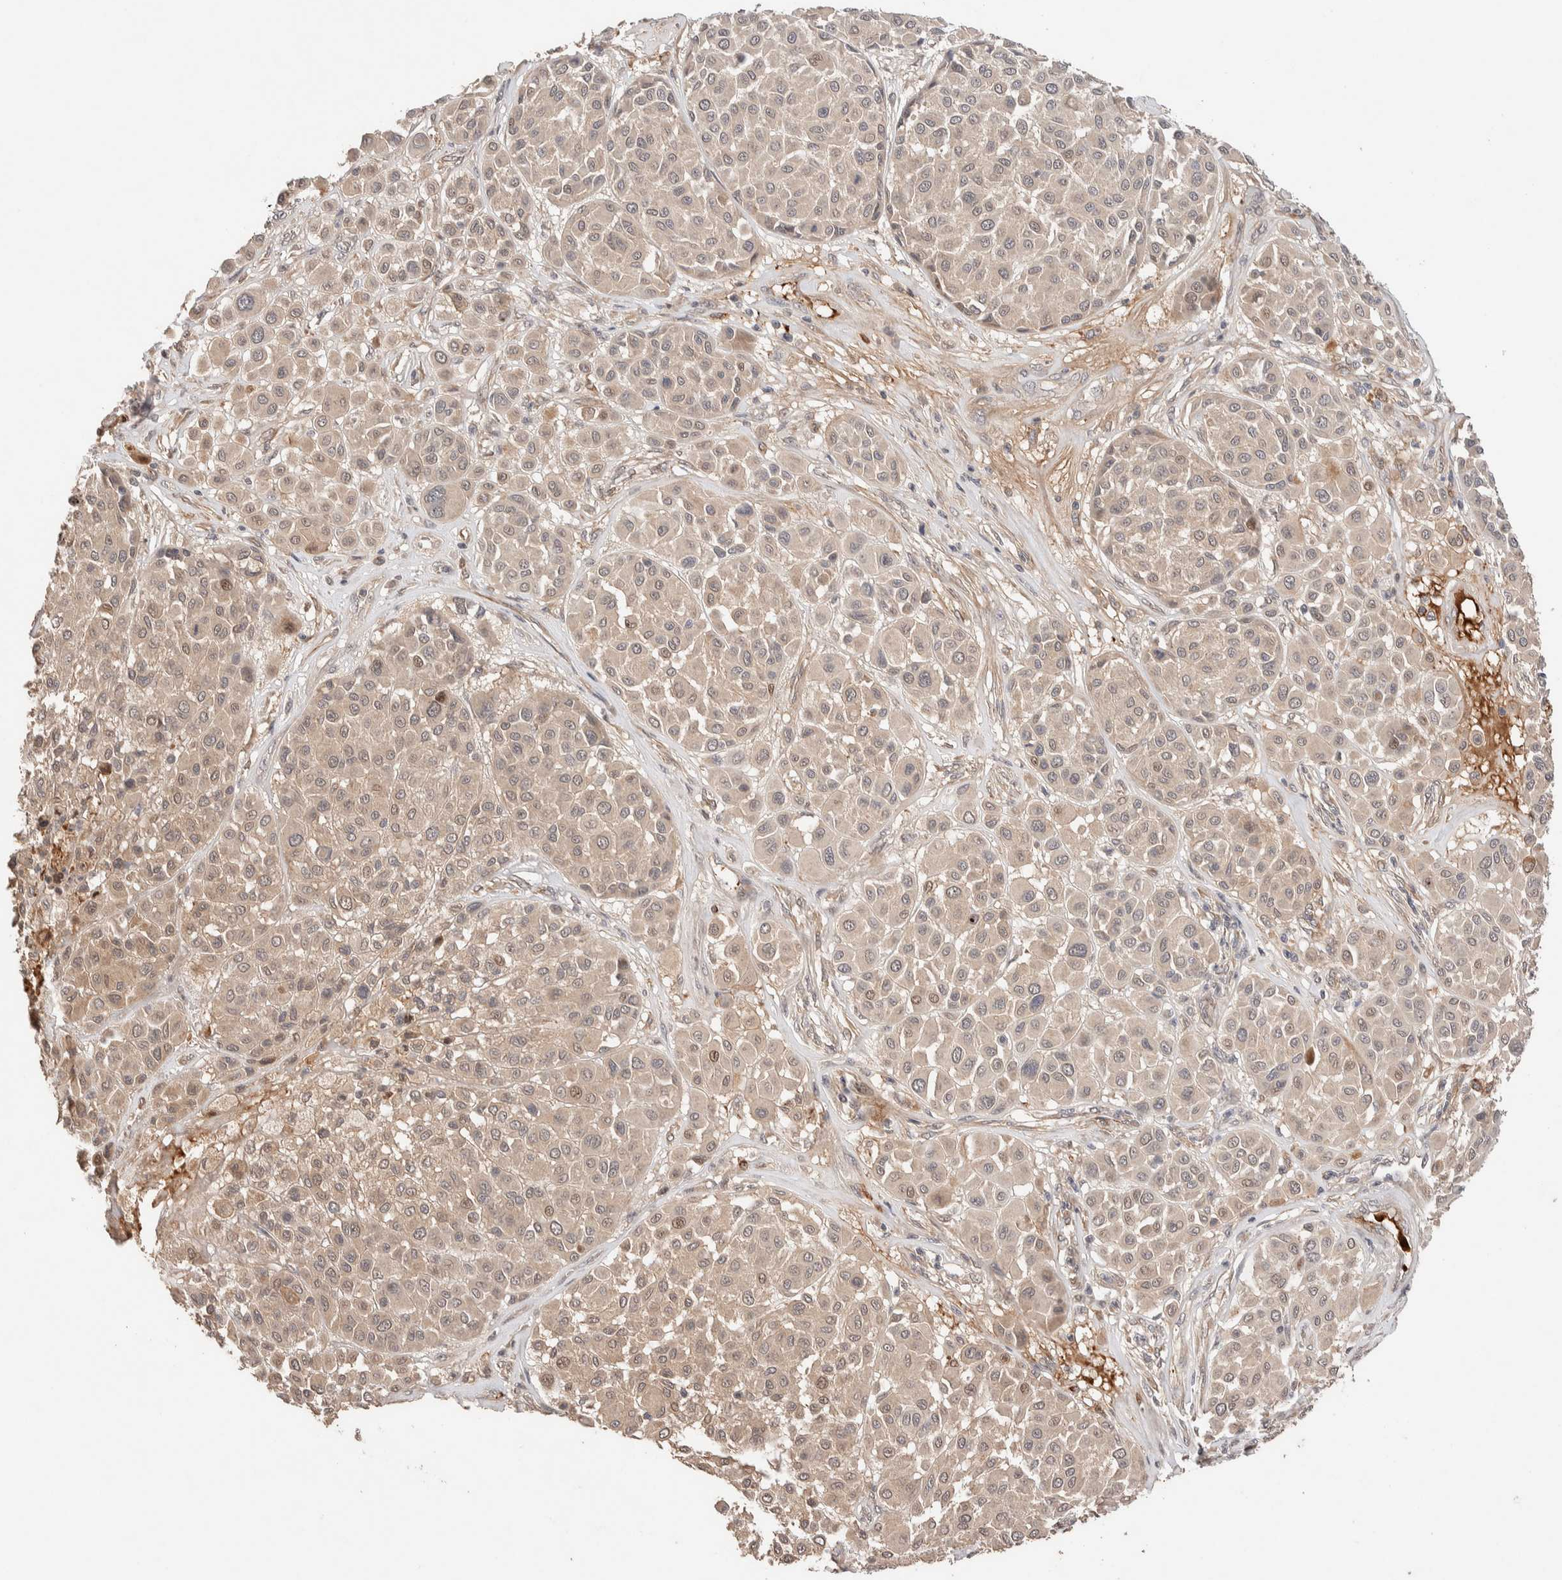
{"staining": {"intensity": "weak", "quantity": ">75%", "location": "cytoplasmic/membranous"}, "tissue": "melanoma", "cell_type": "Tumor cells", "image_type": "cancer", "snomed": [{"axis": "morphology", "description": "Malignant melanoma, Metastatic site"}, {"axis": "topography", "description": "Soft tissue"}], "caption": "Malignant melanoma (metastatic site) stained with immunohistochemistry demonstrates weak cytoplasmic/membranous expression in about >75% of tumor cells.", "gene": "CASK", "patient": {"sex": "male", "age": 41}}